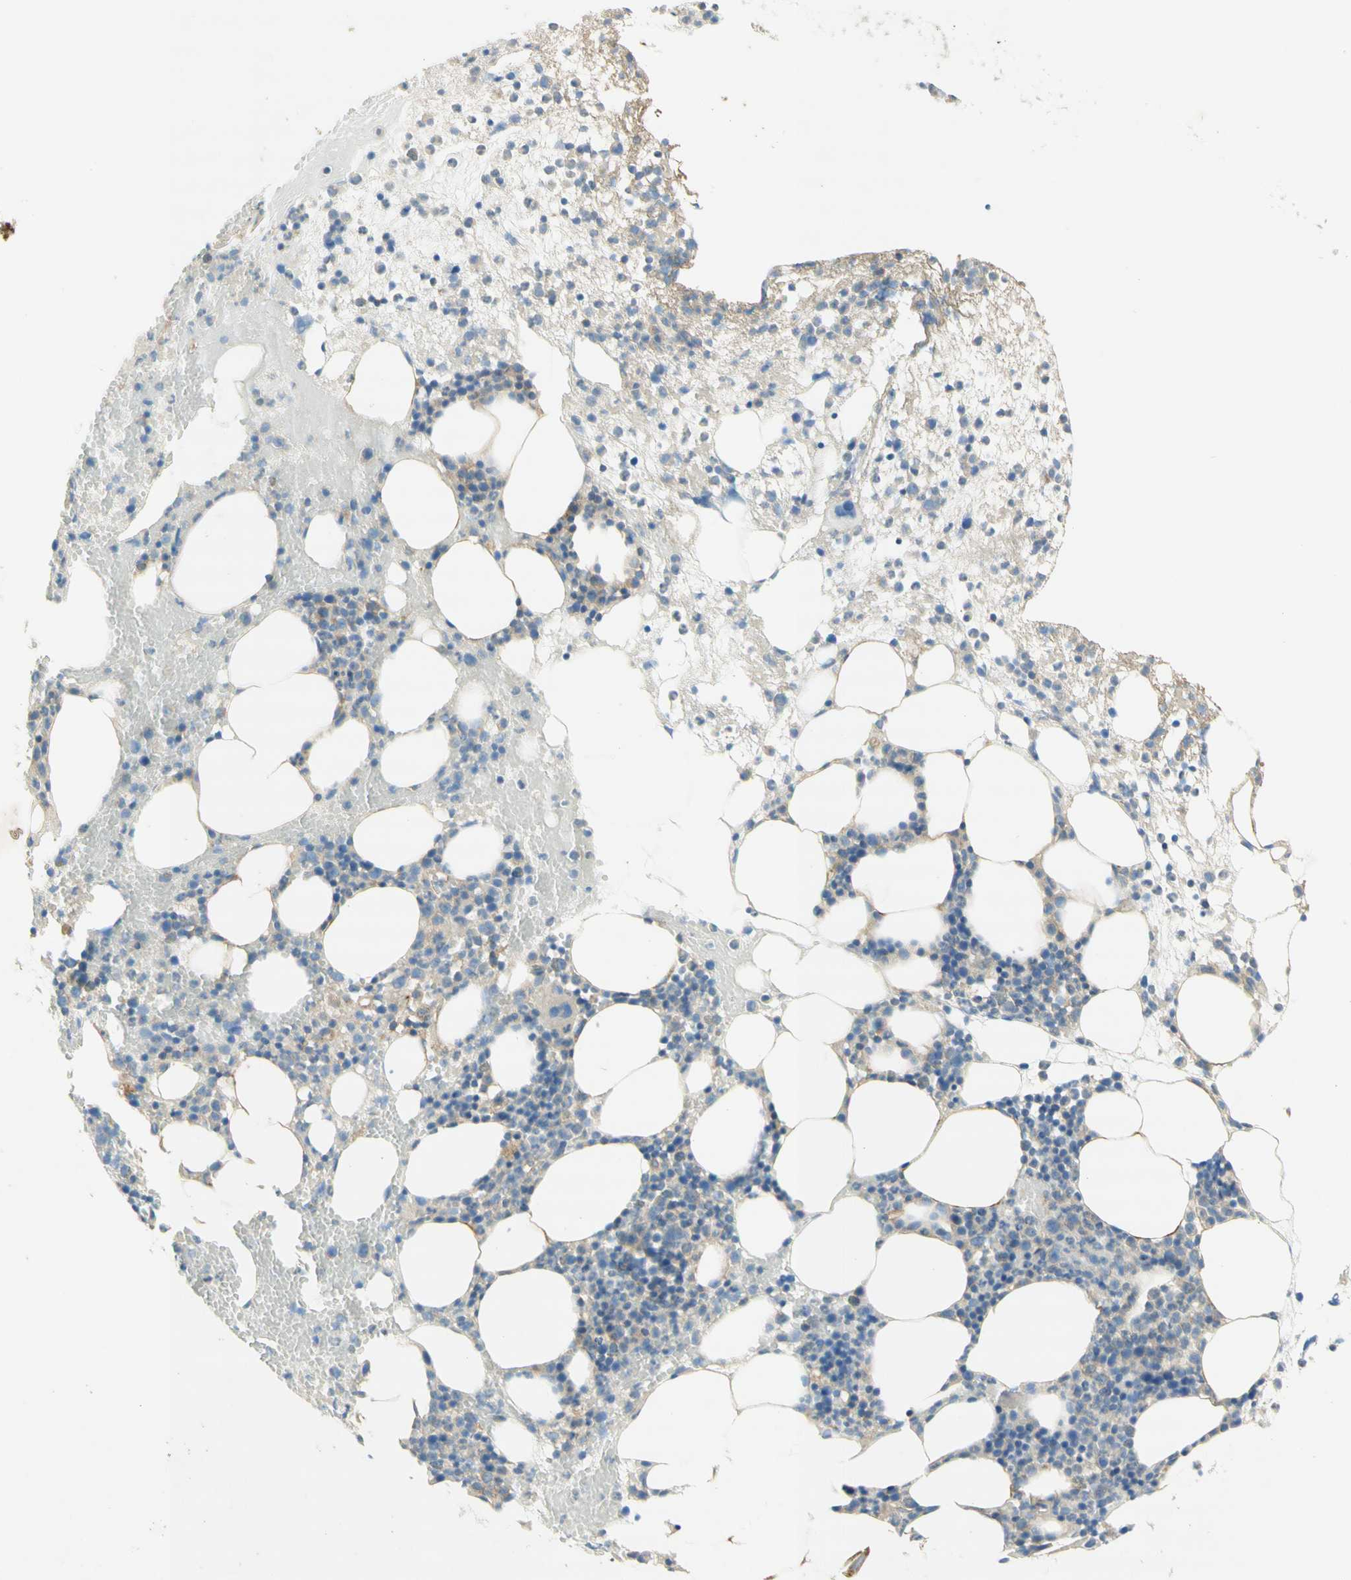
{"staining": {"intensity": "negative", "quantity": "none", "location": "none"}, "tissue": "bone marrow", "cell_type": "Hematopoietic cells", "image_type": "normal", "snomed": [{"axis": "morphology", "description": "Normal tissue, NOS"}, {"axis": "morphology", "description": "Inflammation, NOS"}, {"axis": "topography", "description": "Bone marrow"}], "caption": "A photomicrograph of human bone marrow is negative for staining in hematopoietic cells. (IHC, brightfield microscopy, high magnification).", "gene": "DYNC1H1", "patient": {"sex": "female", "age": 79}}